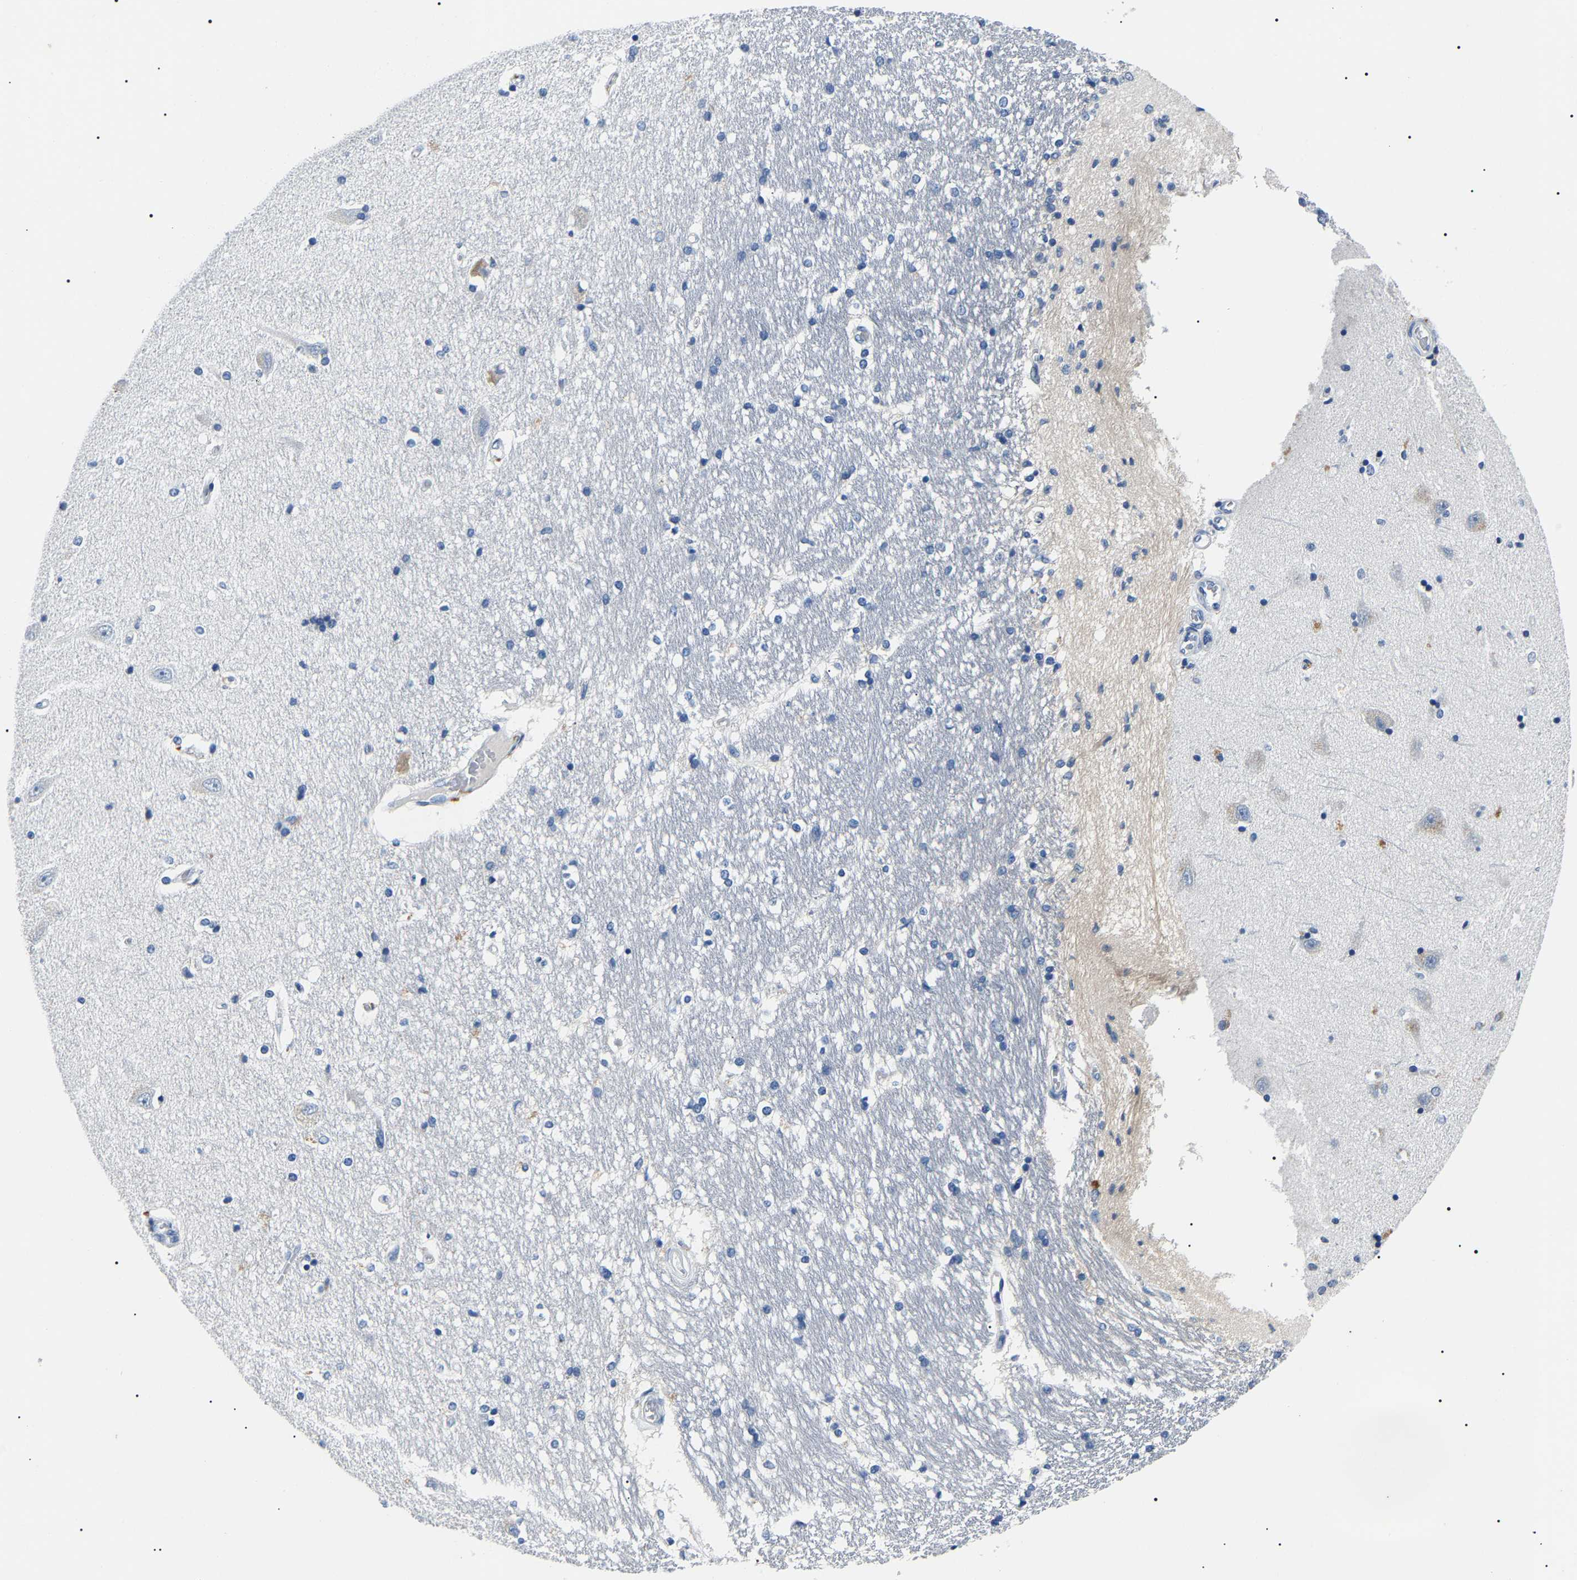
{"staining": {"intensity": "negative", "quantity": "none", "location": "none"}, "tissue": "hippocampus", "cell_type": "Glial cells", "image_type": "normal", "snomed": [{"axis": "morphology", "description": "Normal tissue, NOS"}, {"axis": "topography", "description": "Hippocampus"}], "caption": "DAB (3,3'-diaminobenzidine) immunohistochemical staining of unremarkable human hippocampus reveals no significant staining in glial cells. The staining is performed using DAB brown chromogen with nuclei counter-stained in using hematoxylin.", "gene": "KLK15", "patient": {"sex": "male", "age": 45}}